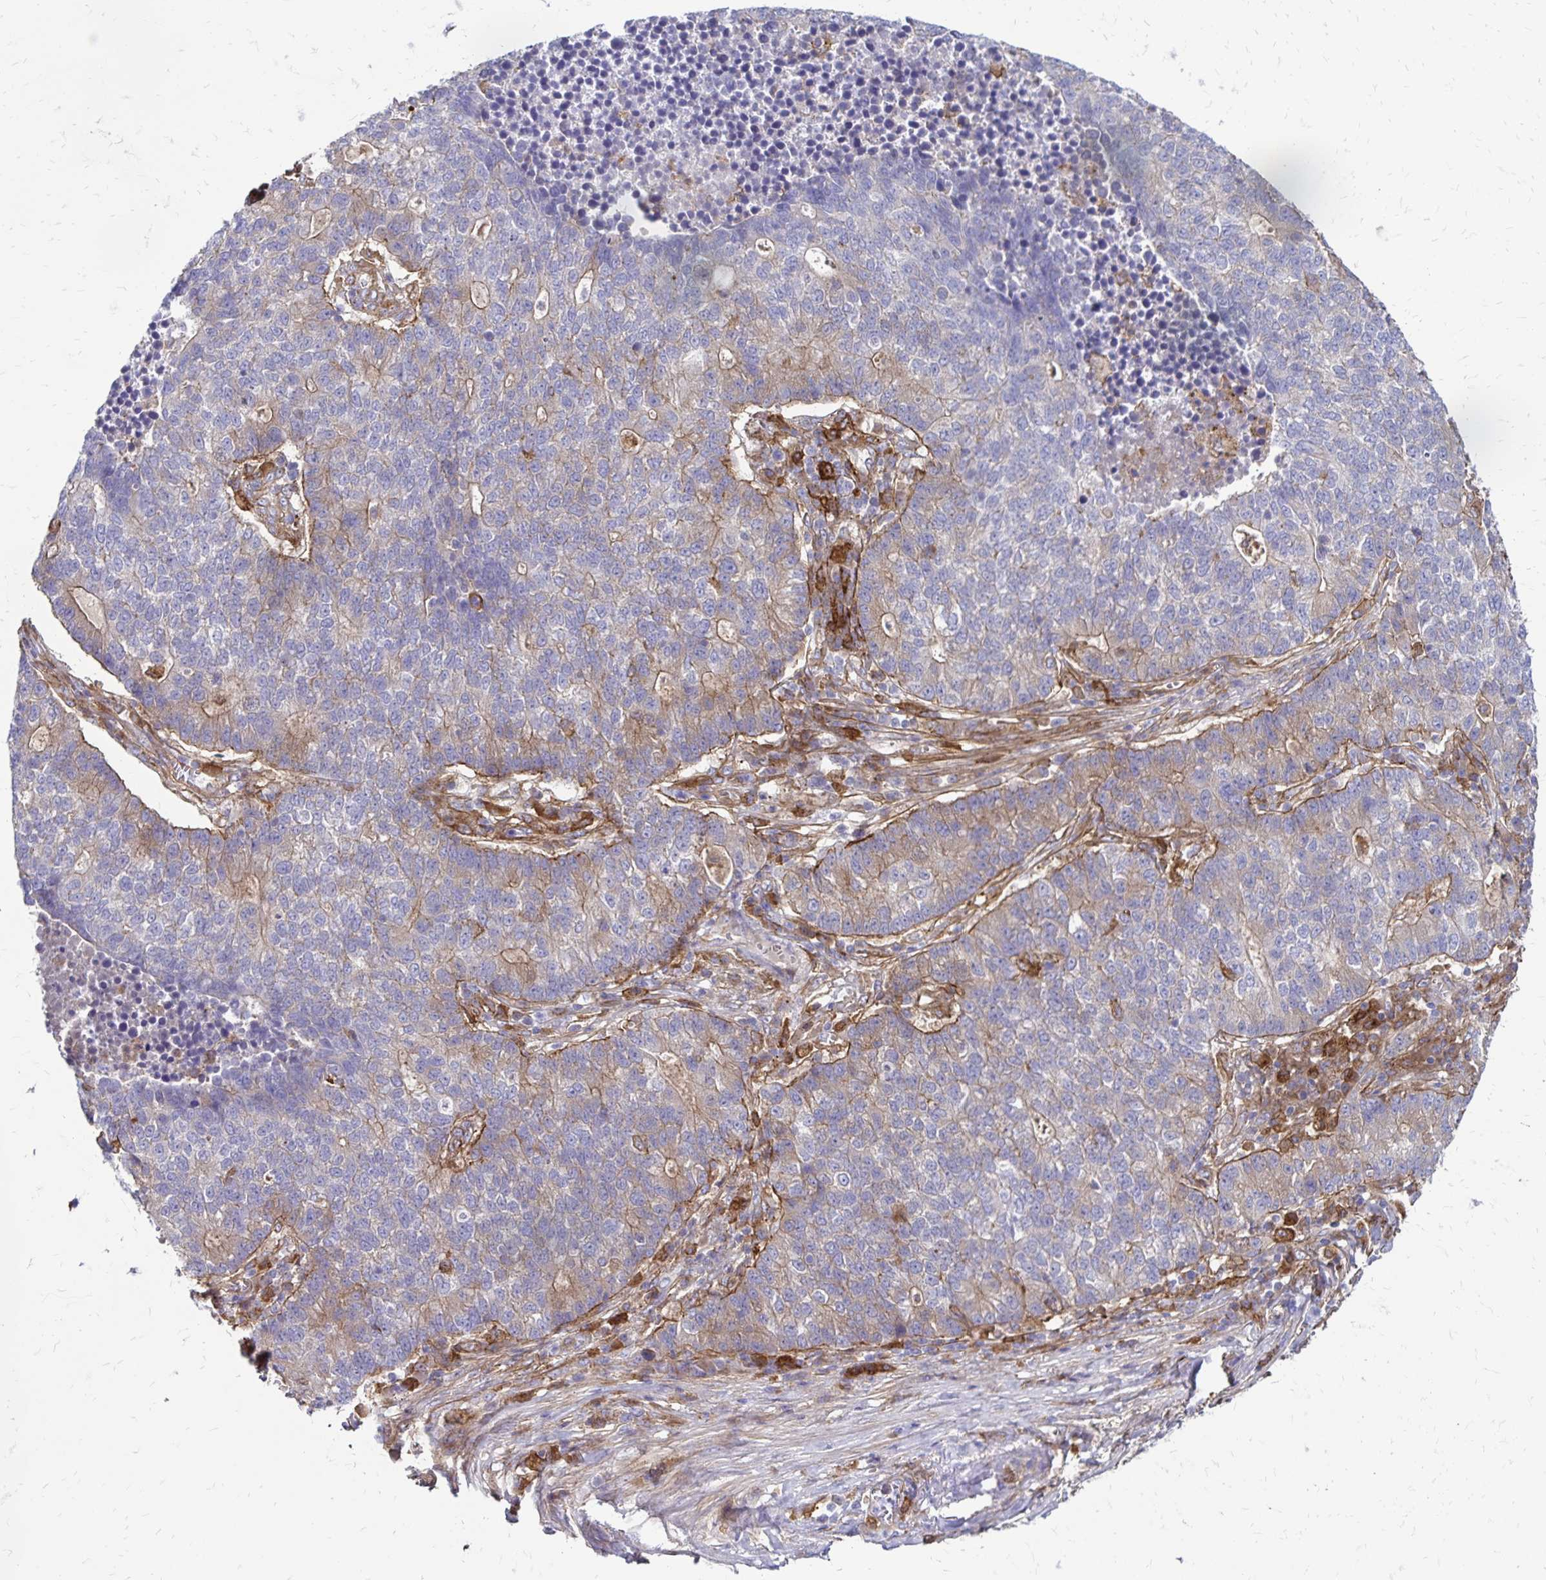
{"staining": {"intensity": "weak", "quantity": "25%-75%", "location": "cytoplasmic/membranous"}, "tissue": "lung cancer", "cell_type": "Tumor cells", "image_type": "cancer", "snomed": [{"axis": "morphology", "description": "Adenocarcinoma, NOS"}, {"axis": "topography", "description": "Lung"}], "caption": "Adenocarcinoma (lung) was stained to show a protein in brown. There is low levels of weak cytoplasmic/membranous staining in approximately 25%-75% of tumor cells.", "gene": "TNS3", "patient": {"sex": "male", "age": 57}}